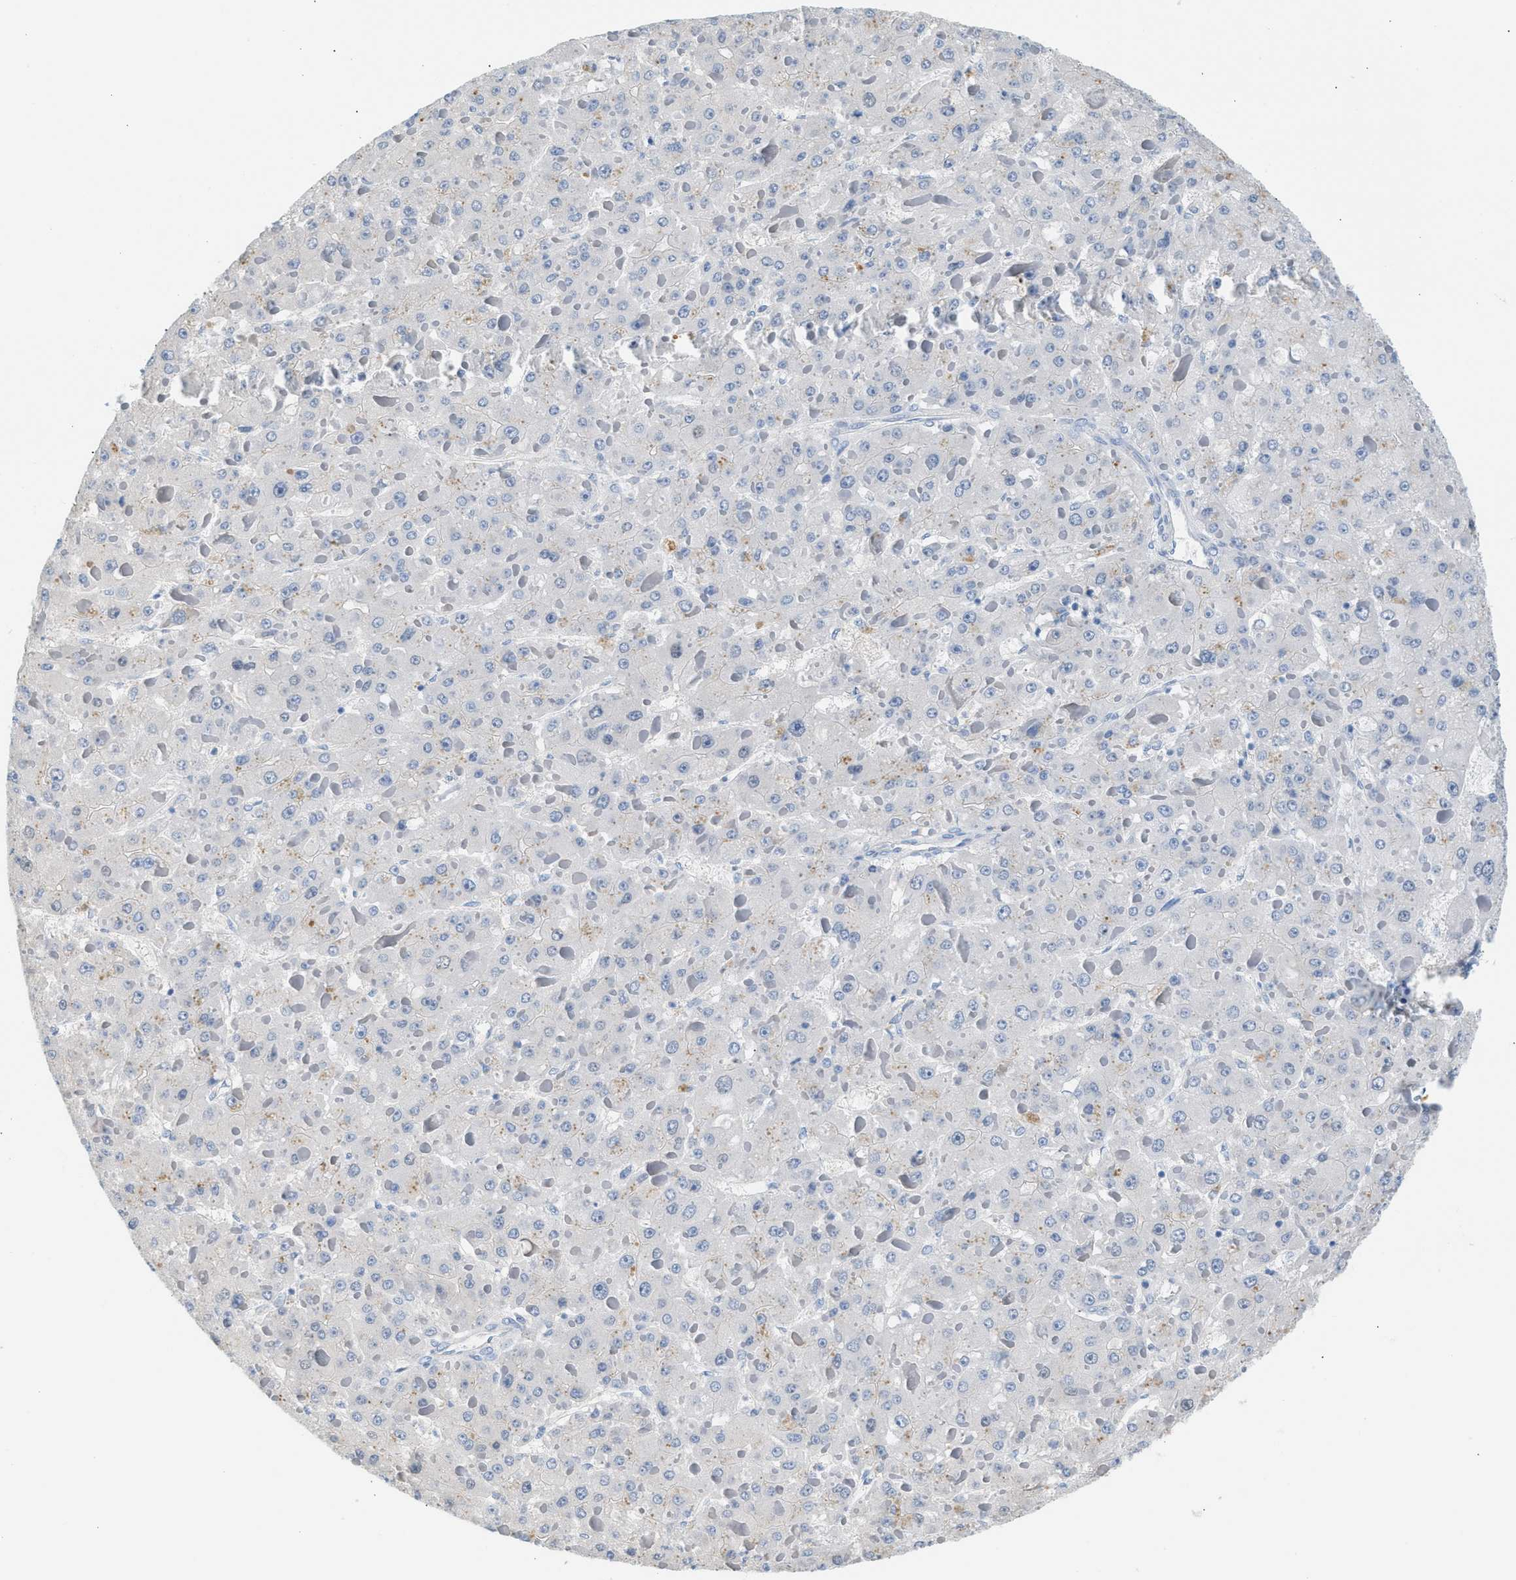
{"staining": {"intensity": "negative", "quantity": "none", "location": "none"}, "tissue": "liver cancer", "cell_type": "Tumor cells", "image_type": "cancer", "snomed": [{"axis": "morphology", "description": "Carcinoma, Hepatocellular, NOS"}, {"axis": "topography", "description": "Liver"}], "caption": "High magnification brightfield microscopy of liver cancer (hepatocellular carcinoma) stained with DAB (3,3'-diaminobenzidine) (brown) and counterstained with hematoxylin (blue): tumor cells show no significant expression.", "gene": "SPAM1", "patient": {"sex": "female", "age": 73}}